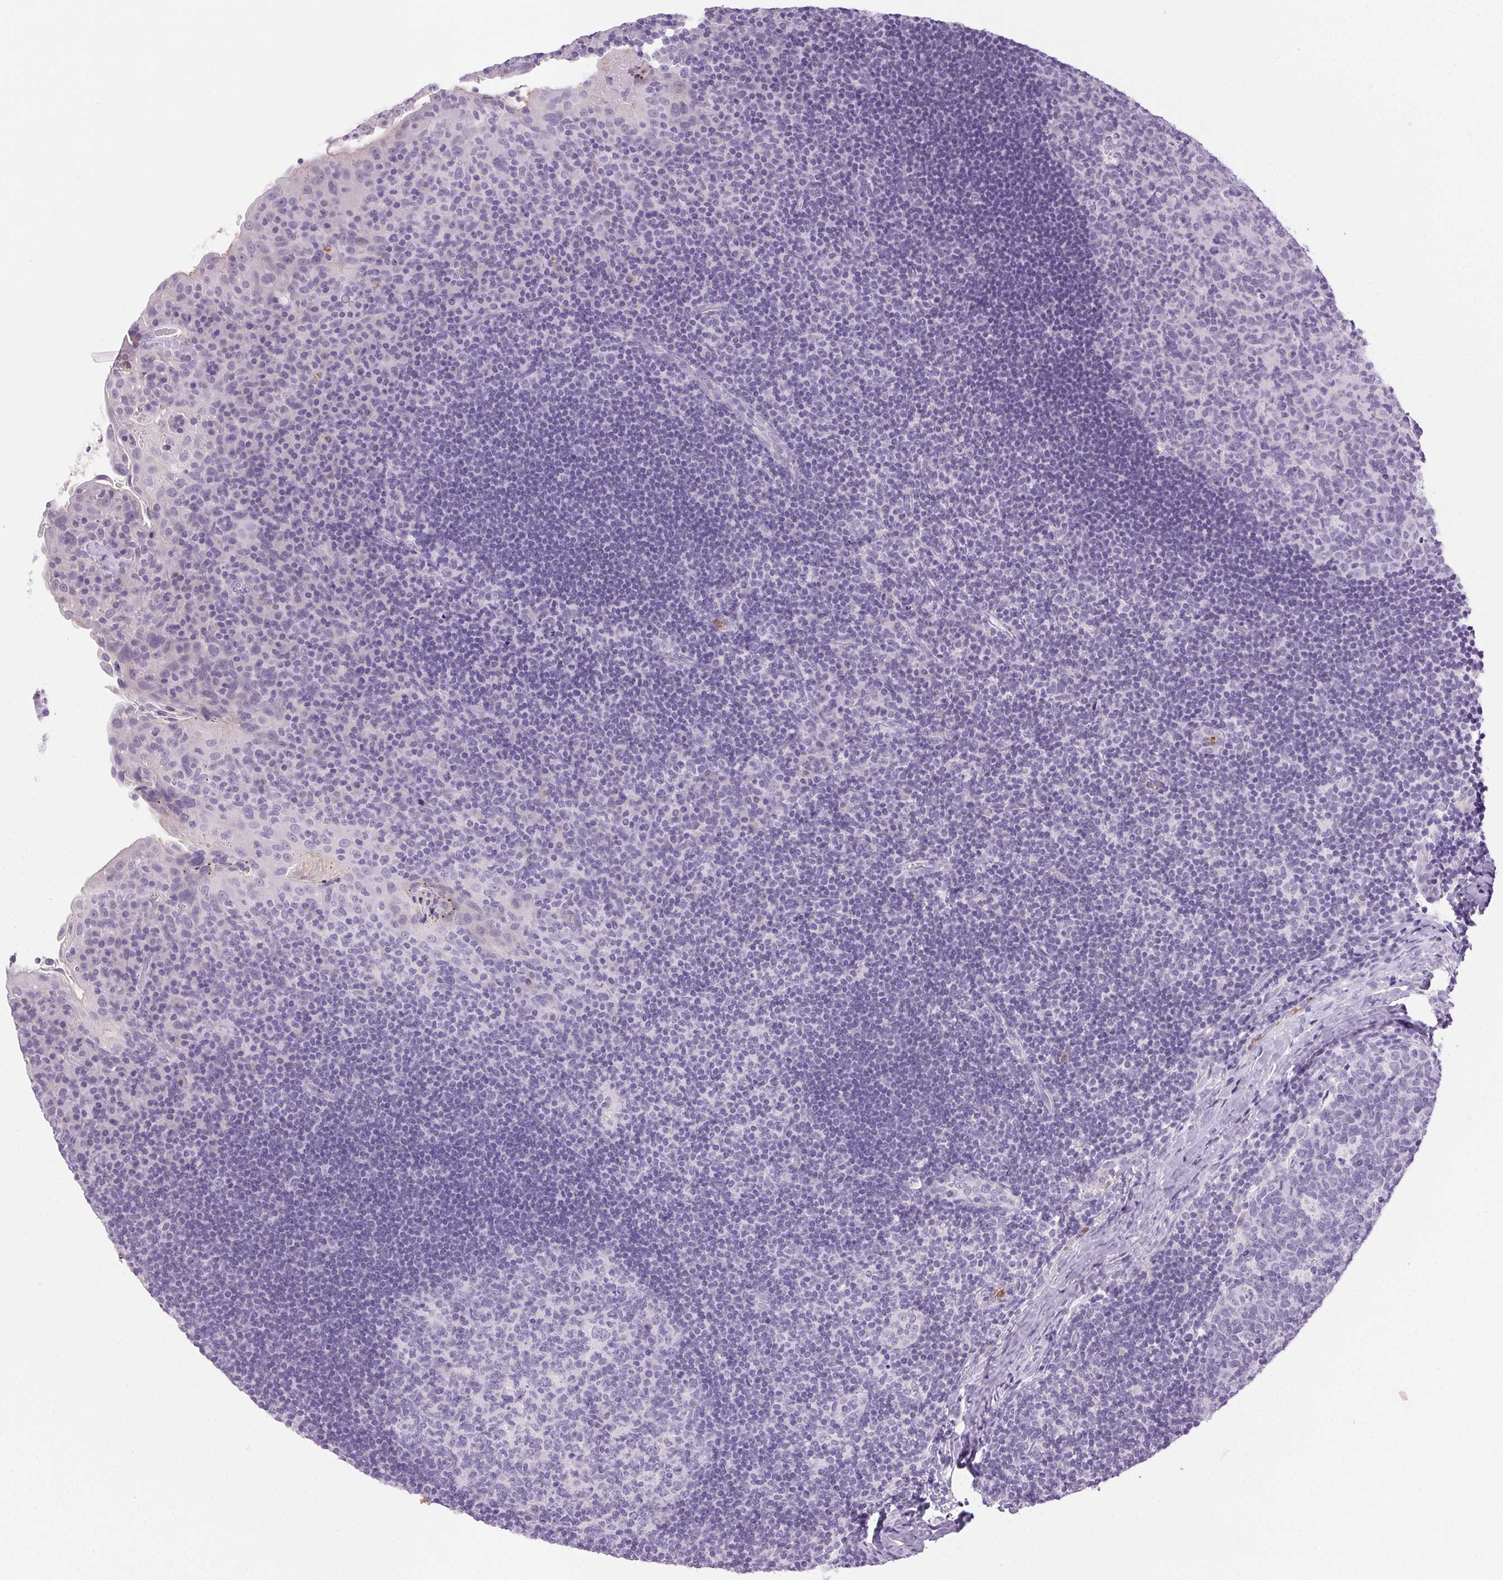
{"staining": {"intensity": "negative", "quantity": "none", "location": "none"}, "tissue": "tonsil", "cell_type": "Germinal center cells", "image_type": "normal", "snomed": [{"axis": "morphology", "description": "Normal tissue, NOS"}, {"axis": "topography", "description": "Tonsil"}], "caption": "Protein analysis of unremarkable tonsil demonstrates no significant staining in germinal center cells. (IHC, brightfield microscopy, high magnification).", "gene": "EMX2", "patient": {"sex": "male", "age": 17}}